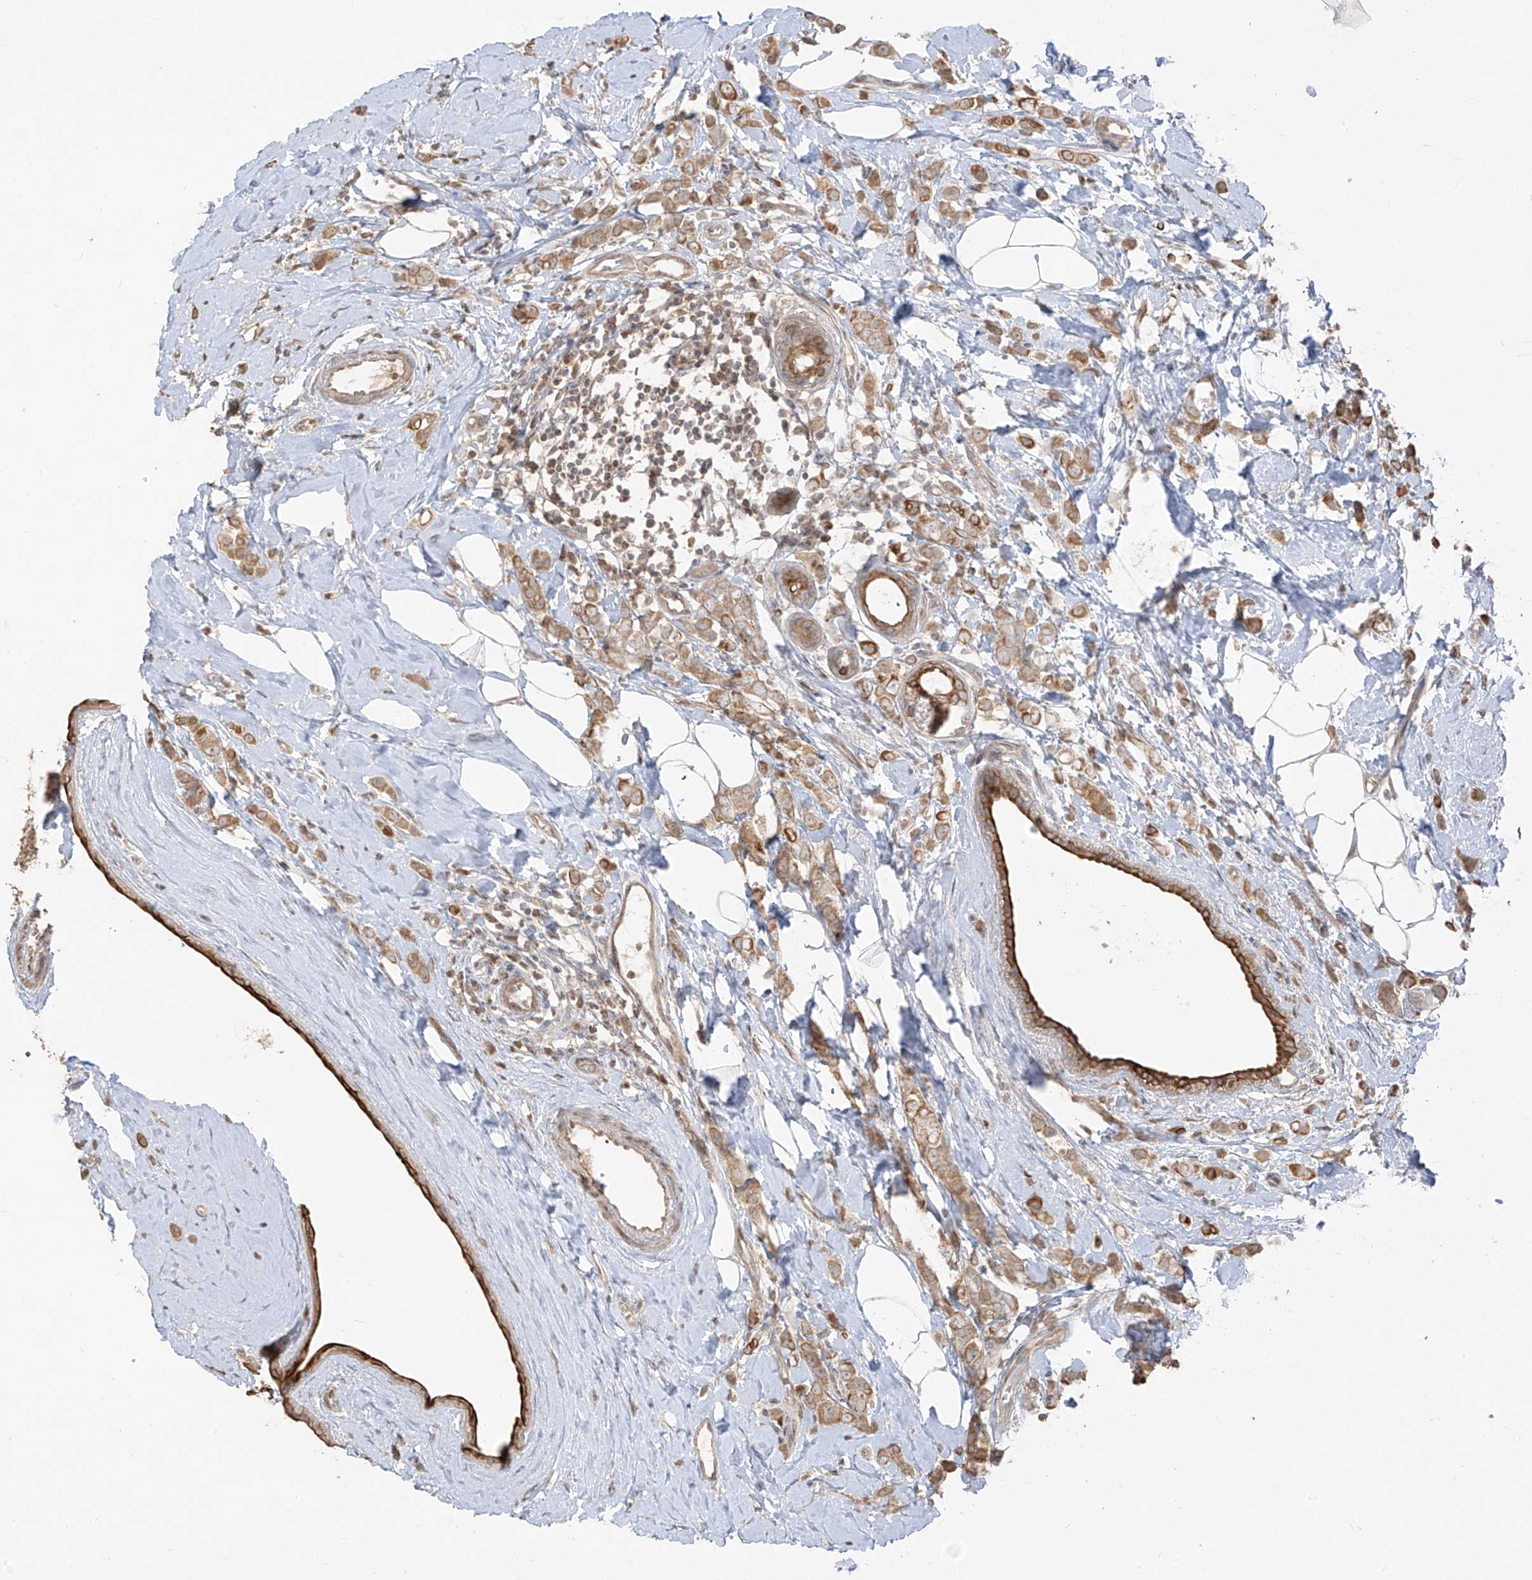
{"staining": {"intensity": "moderate", "quantity": ">75%", "location": "cytoplasmic/membranous"}, "tissue": "breast cancer", "cell_type": "Tumor cells", "image_type": "cancer", "snomed": [{"axis": "morphology", "description": "Lobular carcinoma"}, {"axis": "topography", "description": "Breast"}], "caption": "A brown stain shows moderate cytoplasmic/membranous staining of a protein in human breast lobular carcinoma tumor cells. The protein is shown in brown color, while the nuclei are stained blue.", "gene": "COLGALT2", "patient": {"sex": "female", "age": 47}}